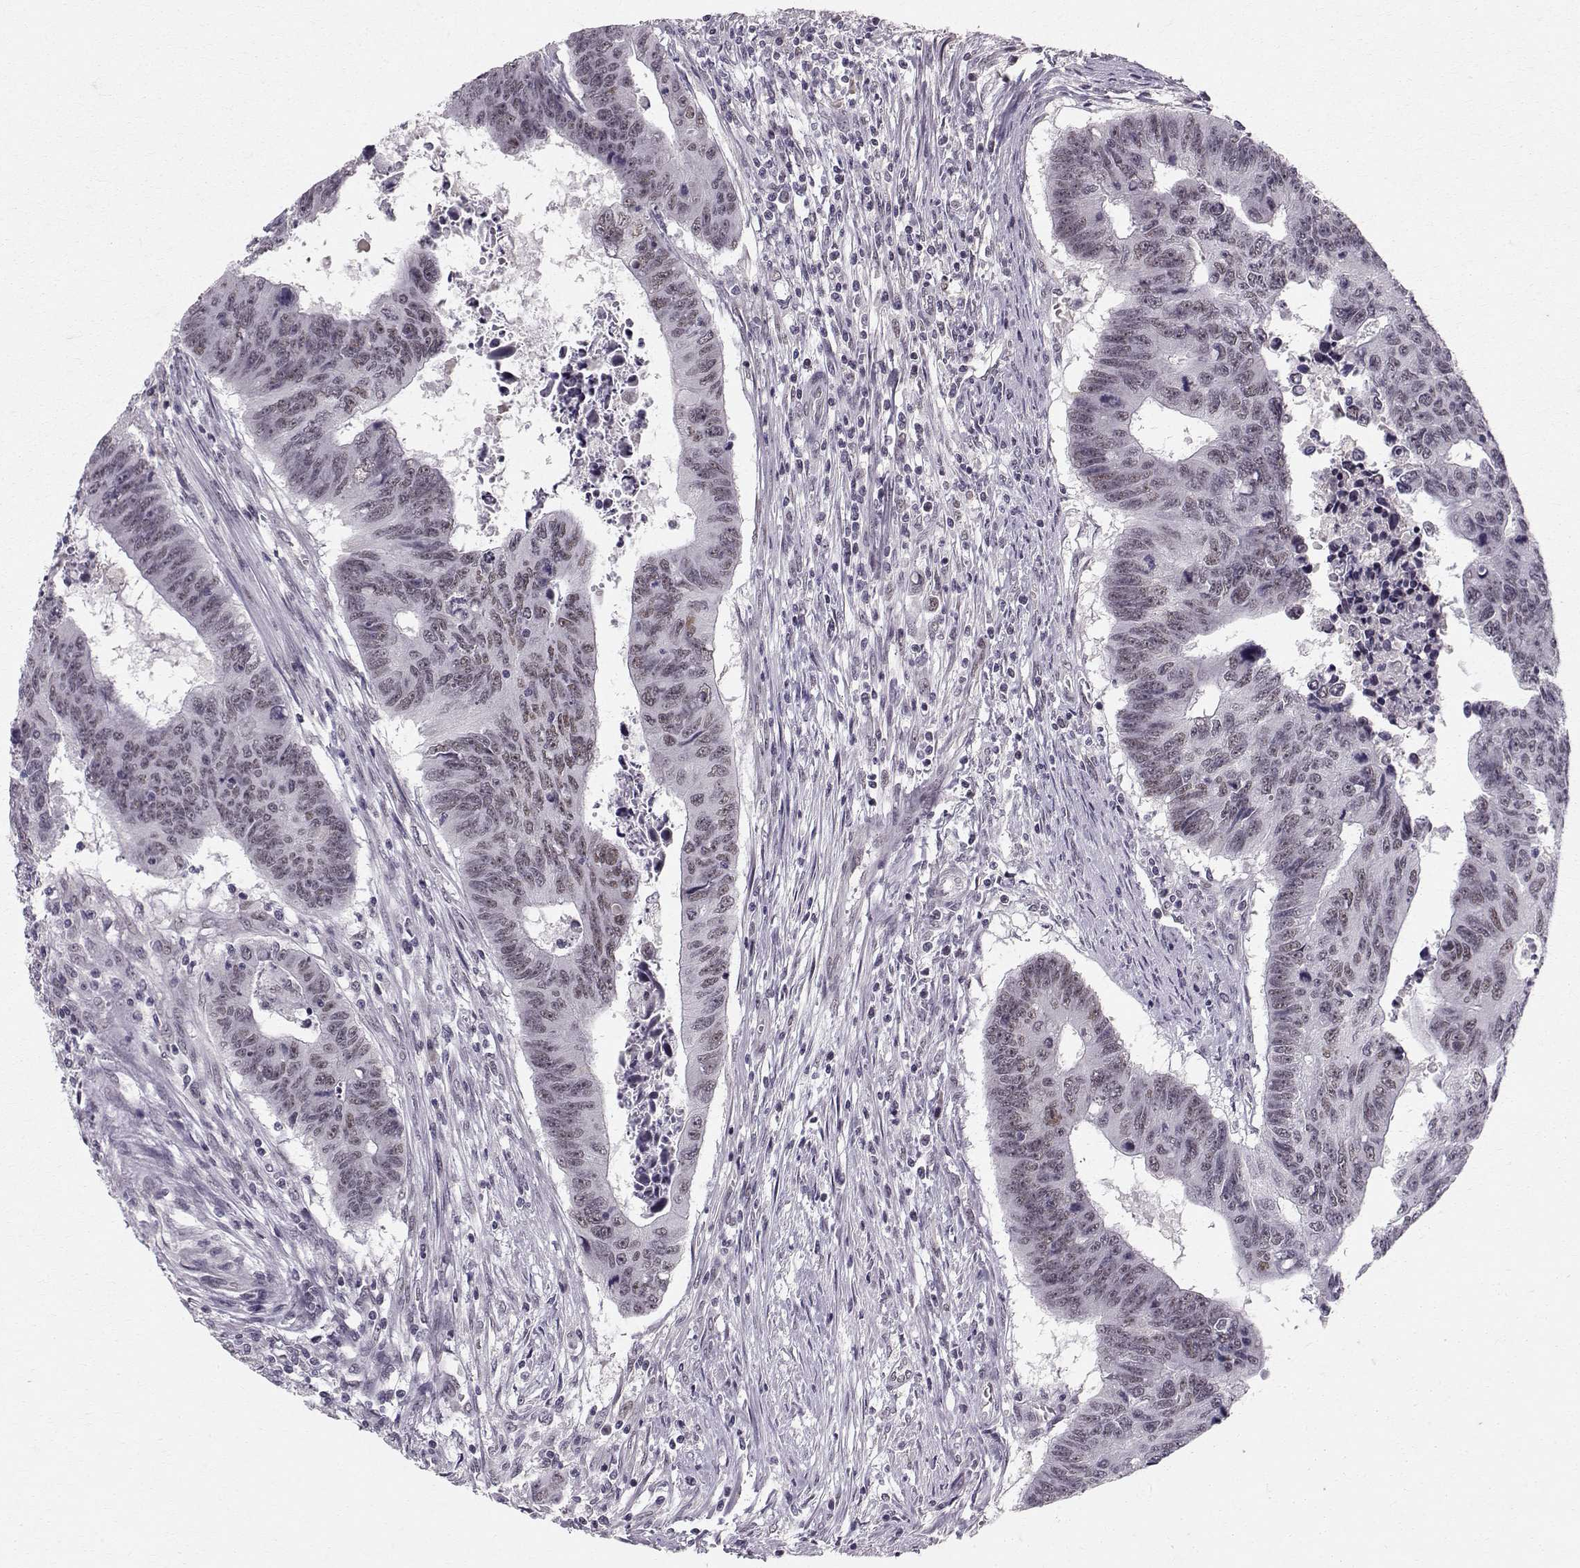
{"staining": {"intensity": "weak", "quantity": "<25%", "location": "nuclear"}, "tissue": "colorectal cancer", "cell_type": "Tumor cells", "image_type": "cancer", "snomed": [{"axis": "morphology", "description": "Adenocarcinoma, NOS"}, {"axis": "topography", "description": "Rectum"}], "caption": "High power microscopy micrograph of an IHC micrograph of colorectal adenocarcinoma, revealing no significant positivity in tumor cells.", "gene": "RPP38", "patient": {"sex": "female", "age": 85}}